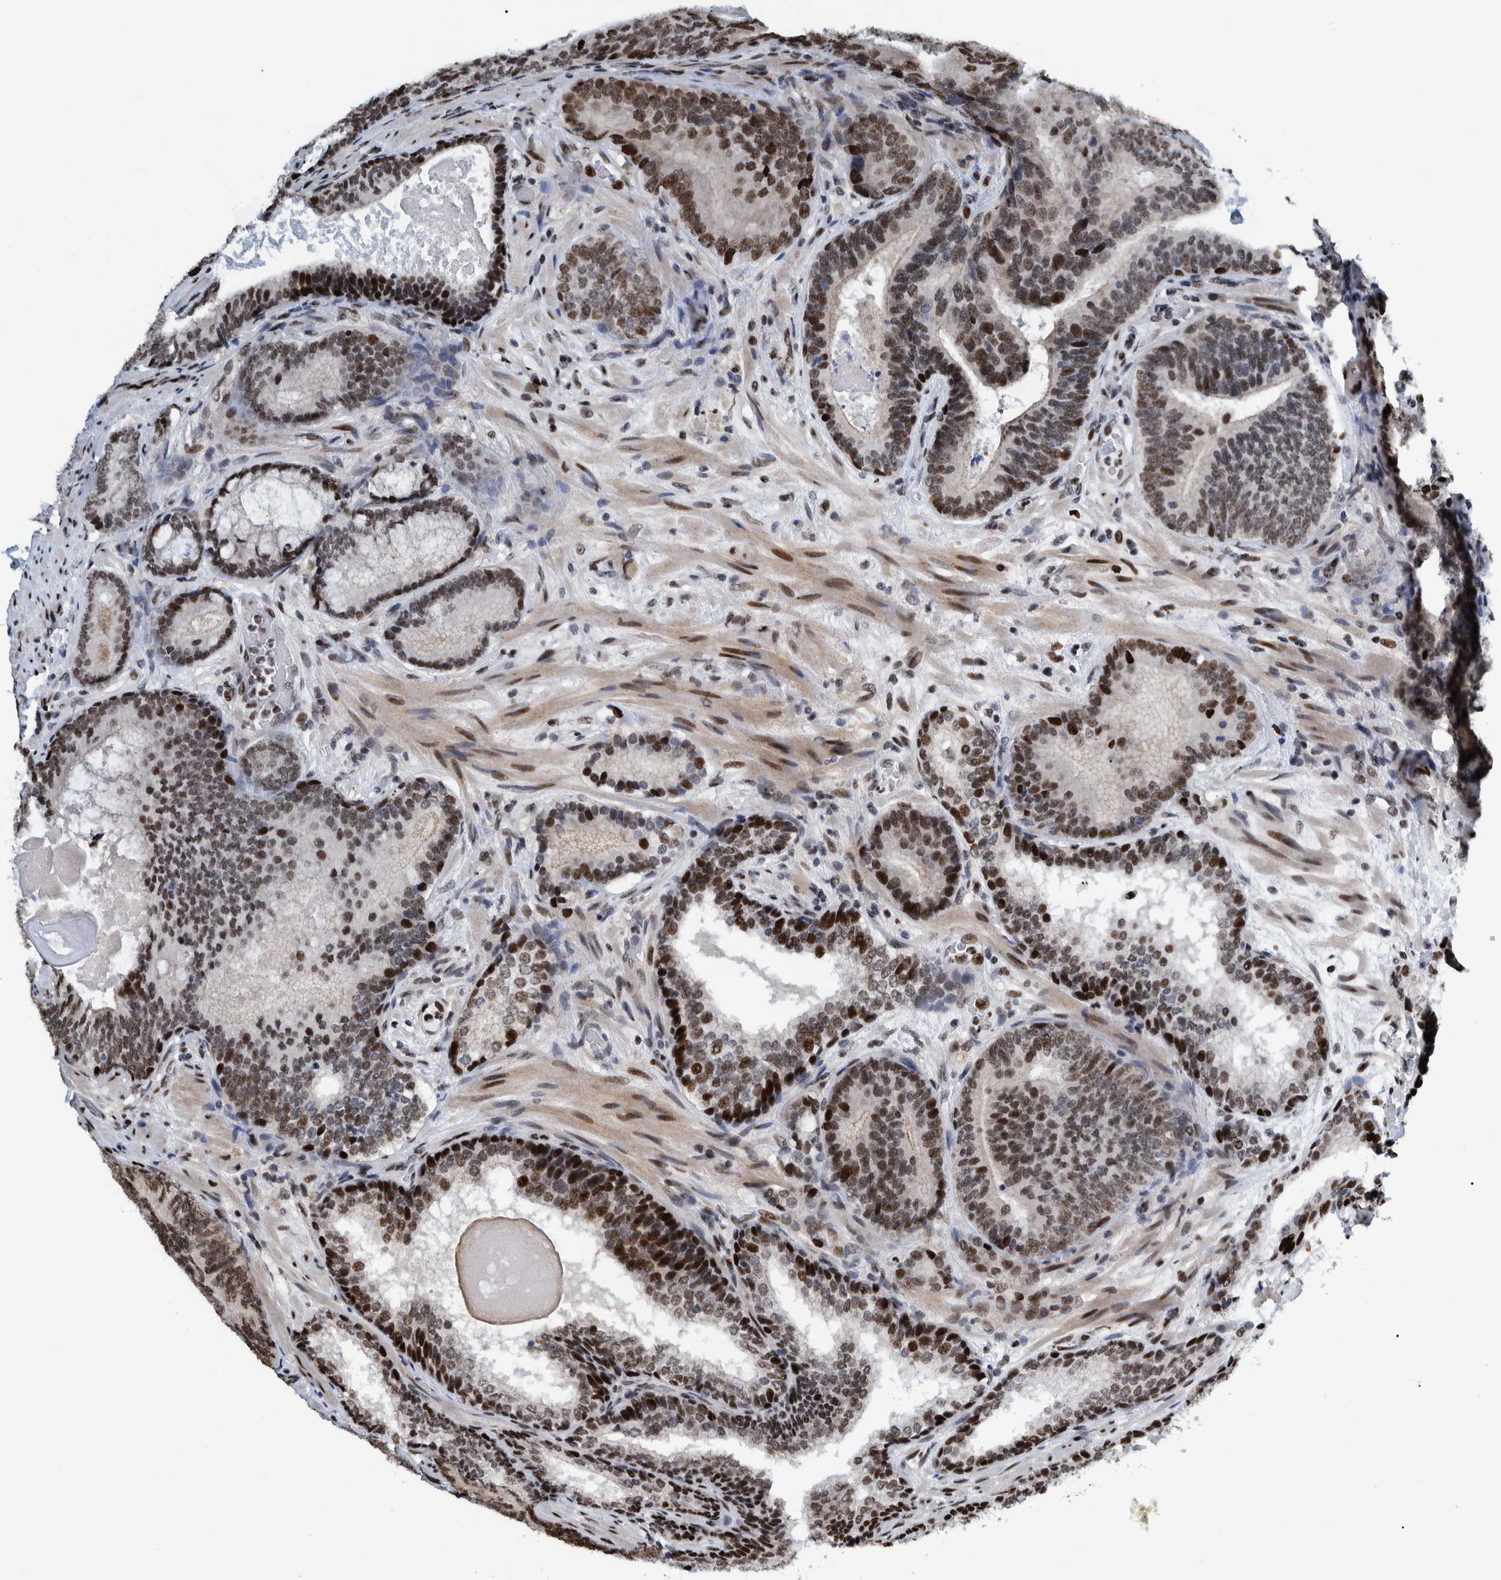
{"staining": {"intensity": "strong", "quantity": "25%-75%", "location": "nuclear"}, "tissue": "prostate cancer", "cell_type": "Tumor cells", "image_type": "cancer", "snomed": [{"axis": "morphology", "description": "Adenocarcinoma, High grade"}, {"axis": "topography", "description": "Prostate"}], "caption": "A photomicrograph of human prostate cancer (high-grade adenocarcinoma) stained for a protein demonstrates strong nuclear brown staining in tumor cells.", "gene": "HEATR9", "patient": {"sex": "male", "age": 55}}